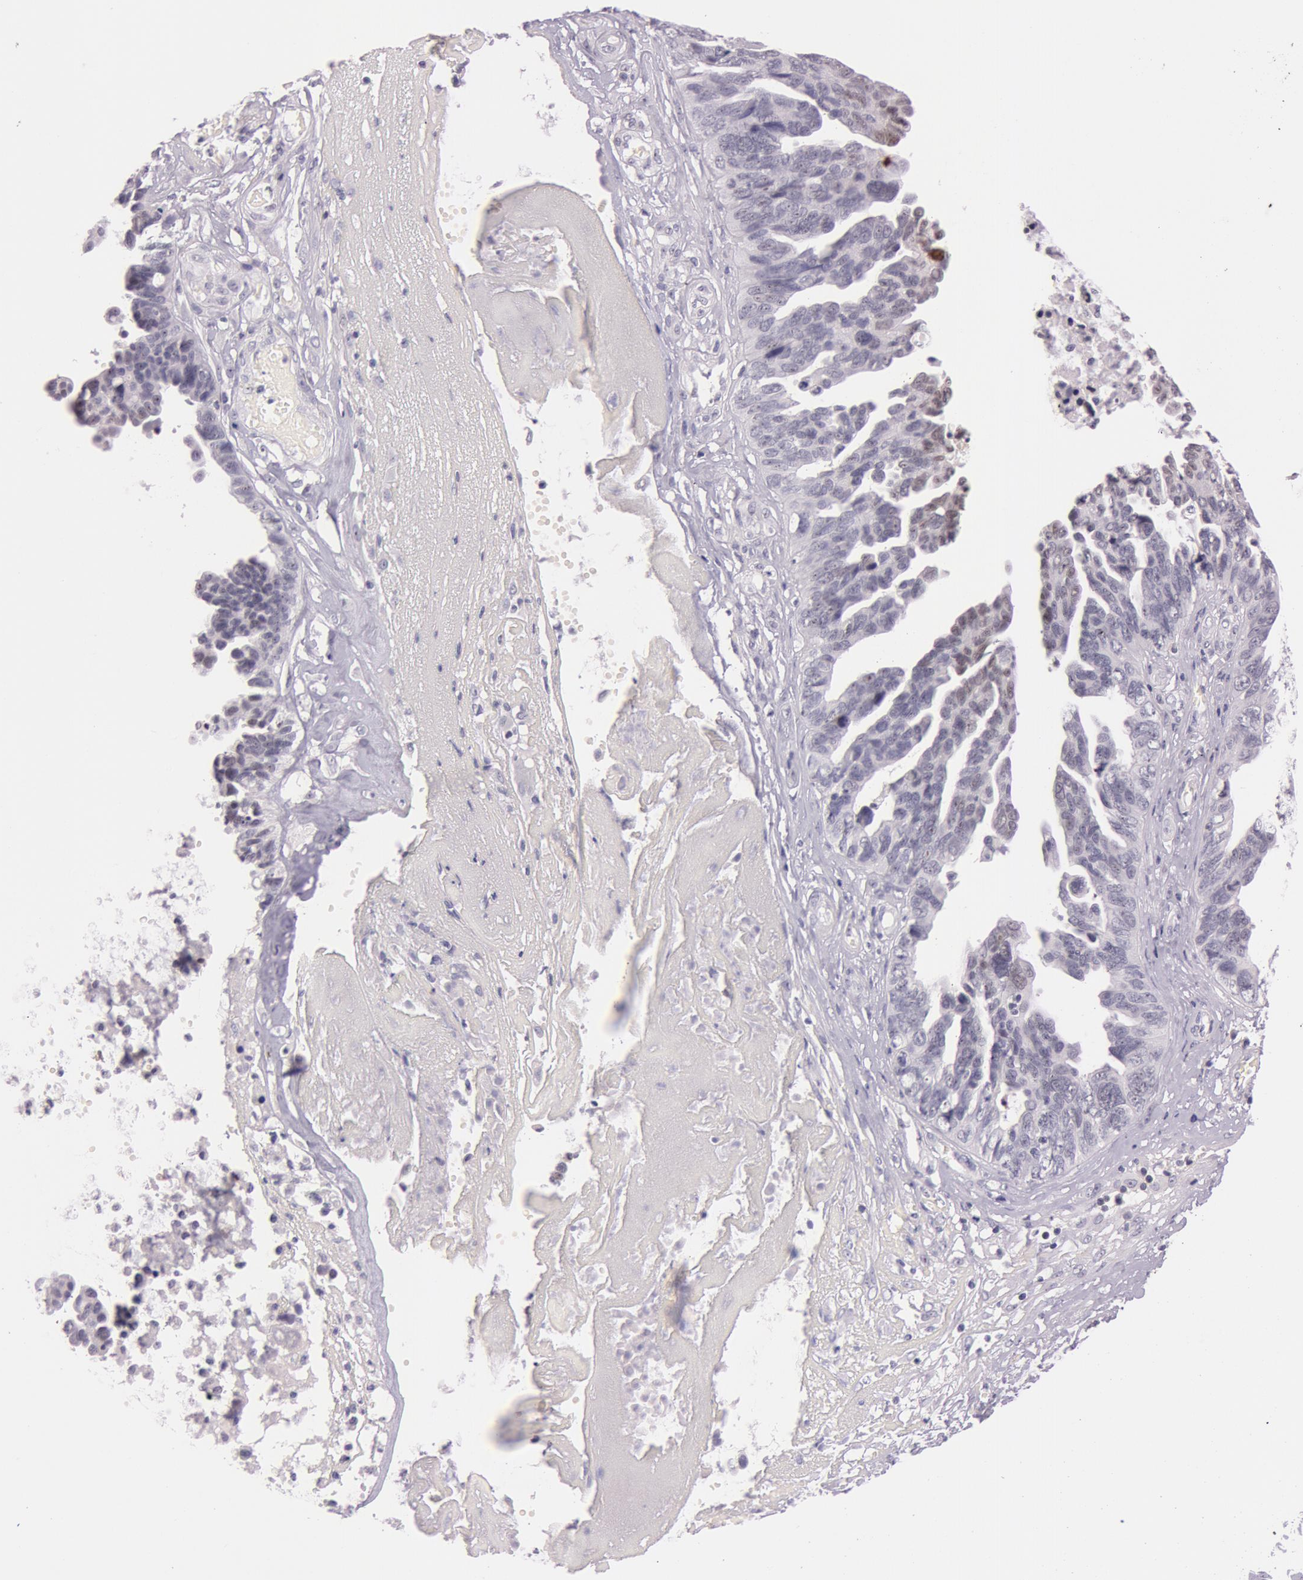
{"staining": {"intensity": "moderate", "quantity": "<25%", "location": "nuclear"}, "tissue": "ovarian cancer", "cell_type": "Tumor cells", "image_type": "cancer", "snomed": [{"axis": "morphology", "description": "Cystadenocarcinoma, serous, NOS"}, {"axis": "topography", "description": "Ovary"}], "caption": "Immunohistochemical staining of human ovarian cancer displays low levels of moderate nuclear positivity in approximately <25% of tumor cells.", "gene": "FBL", "patient": {"sex": "female", "age": 64}}